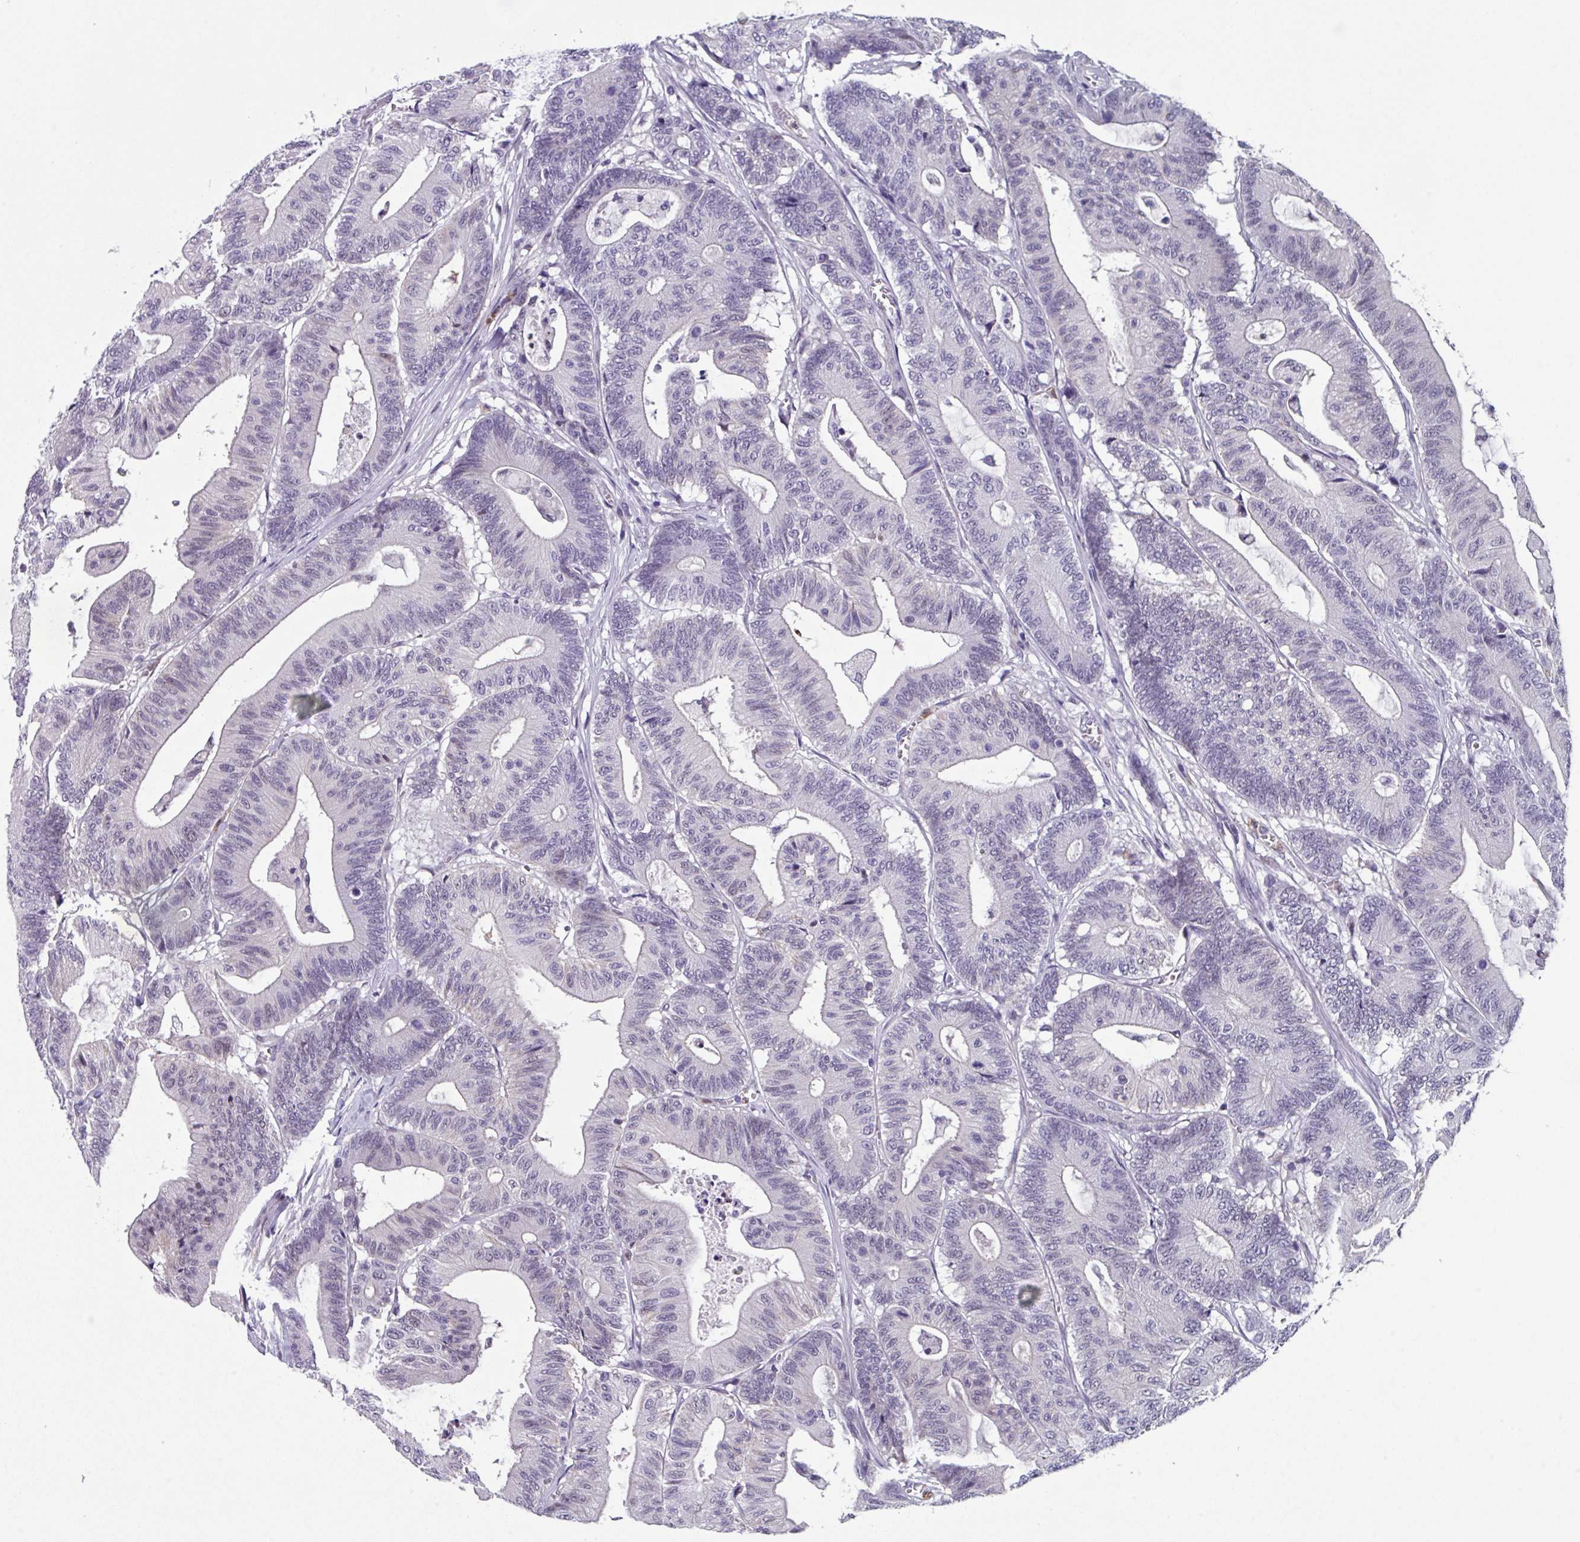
{"staining": {"intensity": "negative", "quantity": "none", "location": "none"}, "tissue": "colorectal cancer", "cell_type": "Tumor cells", "image_type": "cancer", "snomed": [{"axis": "morphology", "description": "Adenocarcinoma, NOS"}, {"axis": "topography", "description": "Colon"}], "caption": "DAB (3,3'-diaminobenzidine) immunohistochemical staining of human adenocarcinoma (colorectal) shows no significant staining in tumor cells.", "gene": "ZFP3", "patient": {"sex": "female", "age": 84}}